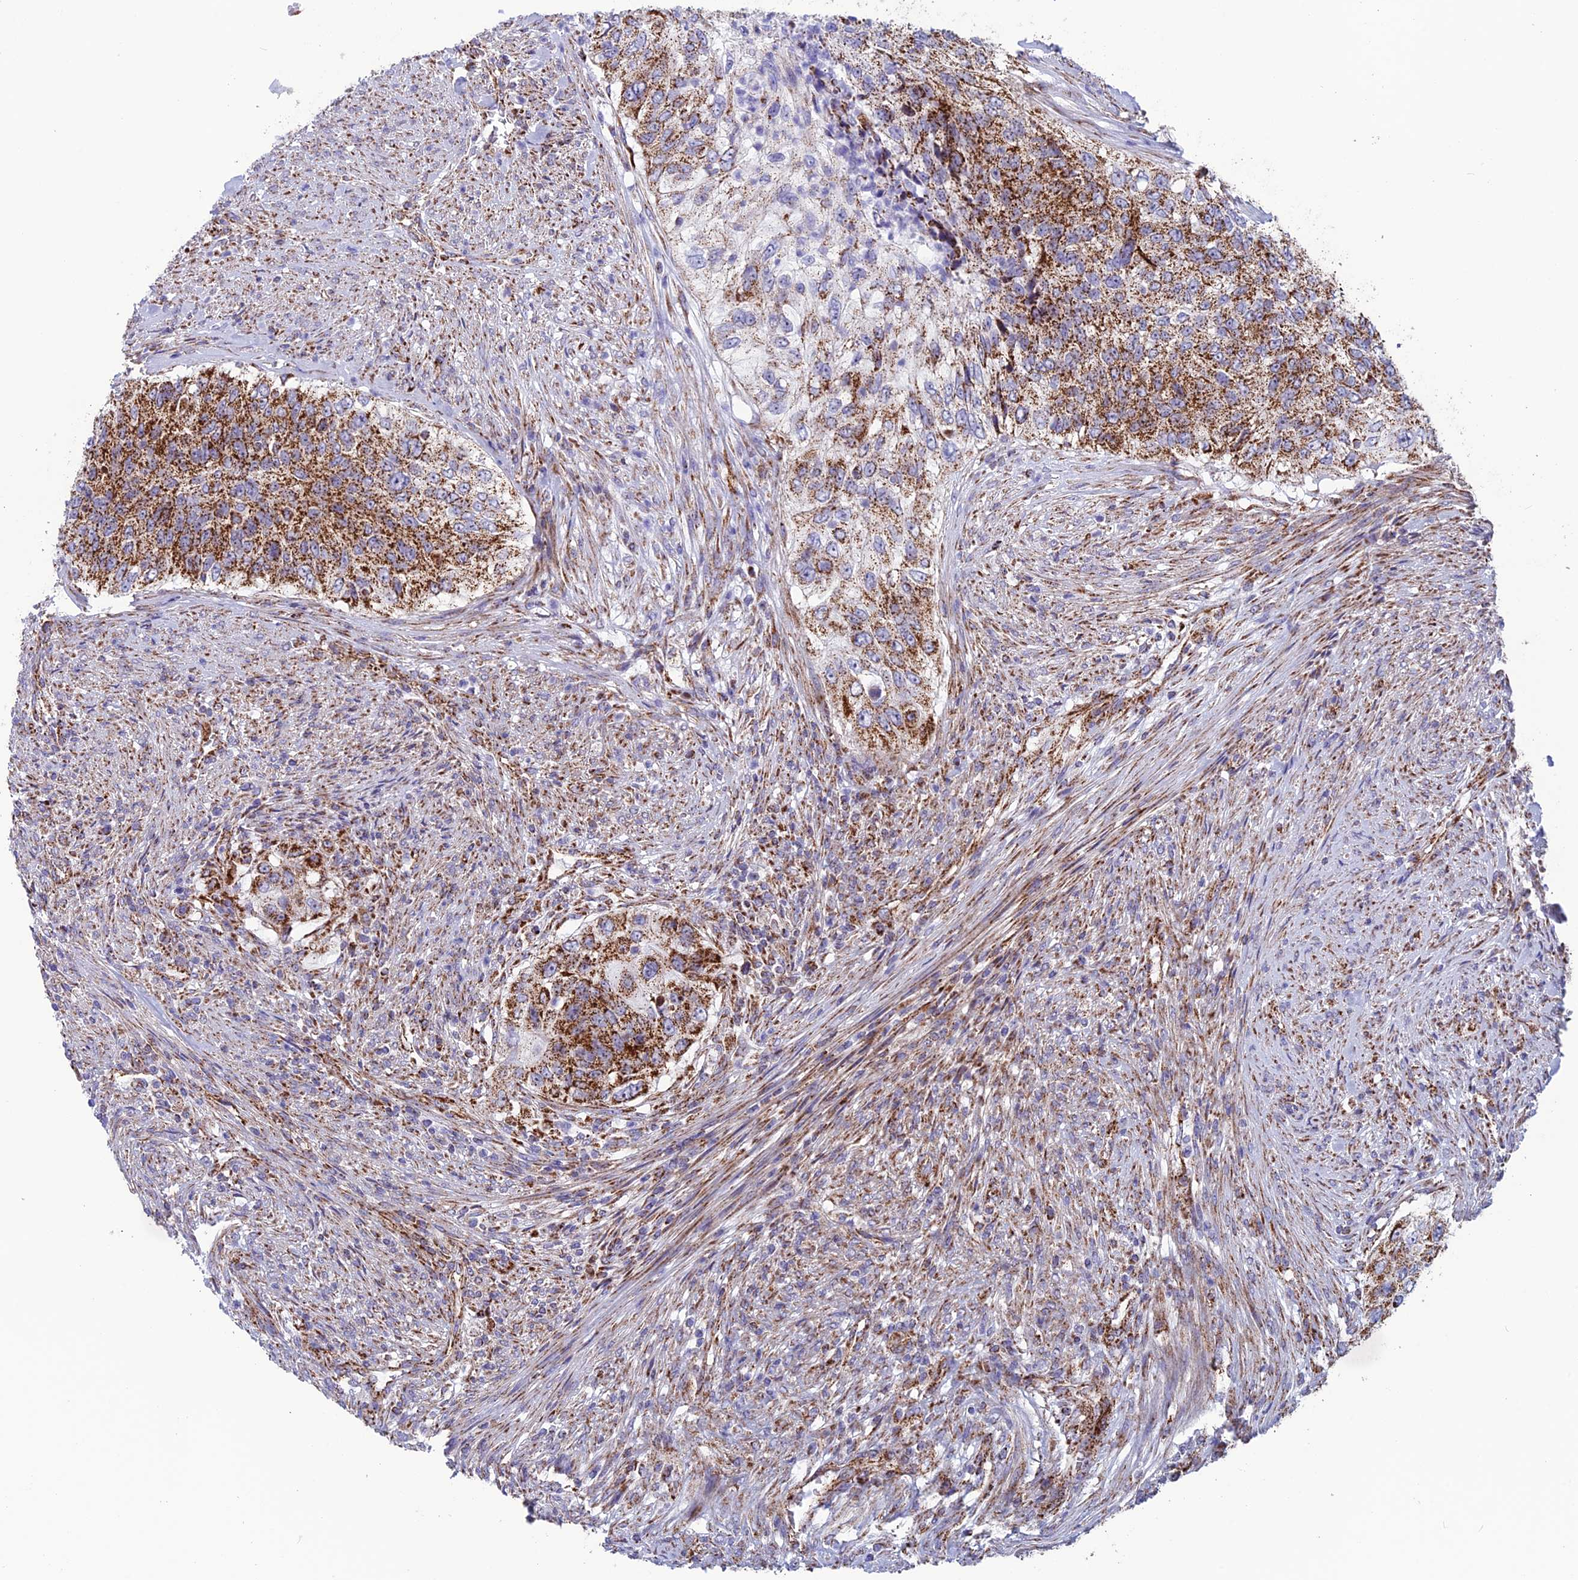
{"staining": {"intensity": "strong", "quantity": ">75%", "location": "cytoplasmic/membranous"}, "tissue": "urothelial cancer", "cell_type": "Tumor cells", "image_type": "cancer", "snomed": [{"axis": "morphology", "description": "Urothelial carcinoma, High grade"}, {"axis": "topography", "description": "Urinary bladder"}], "caption": "Urothelial carcinoma (high-grade) stained with a protein marker demonstrates strong staining in tumor cells.", "gene": "MRPS18B", "patient": {"sex": "female", "age": 60}}